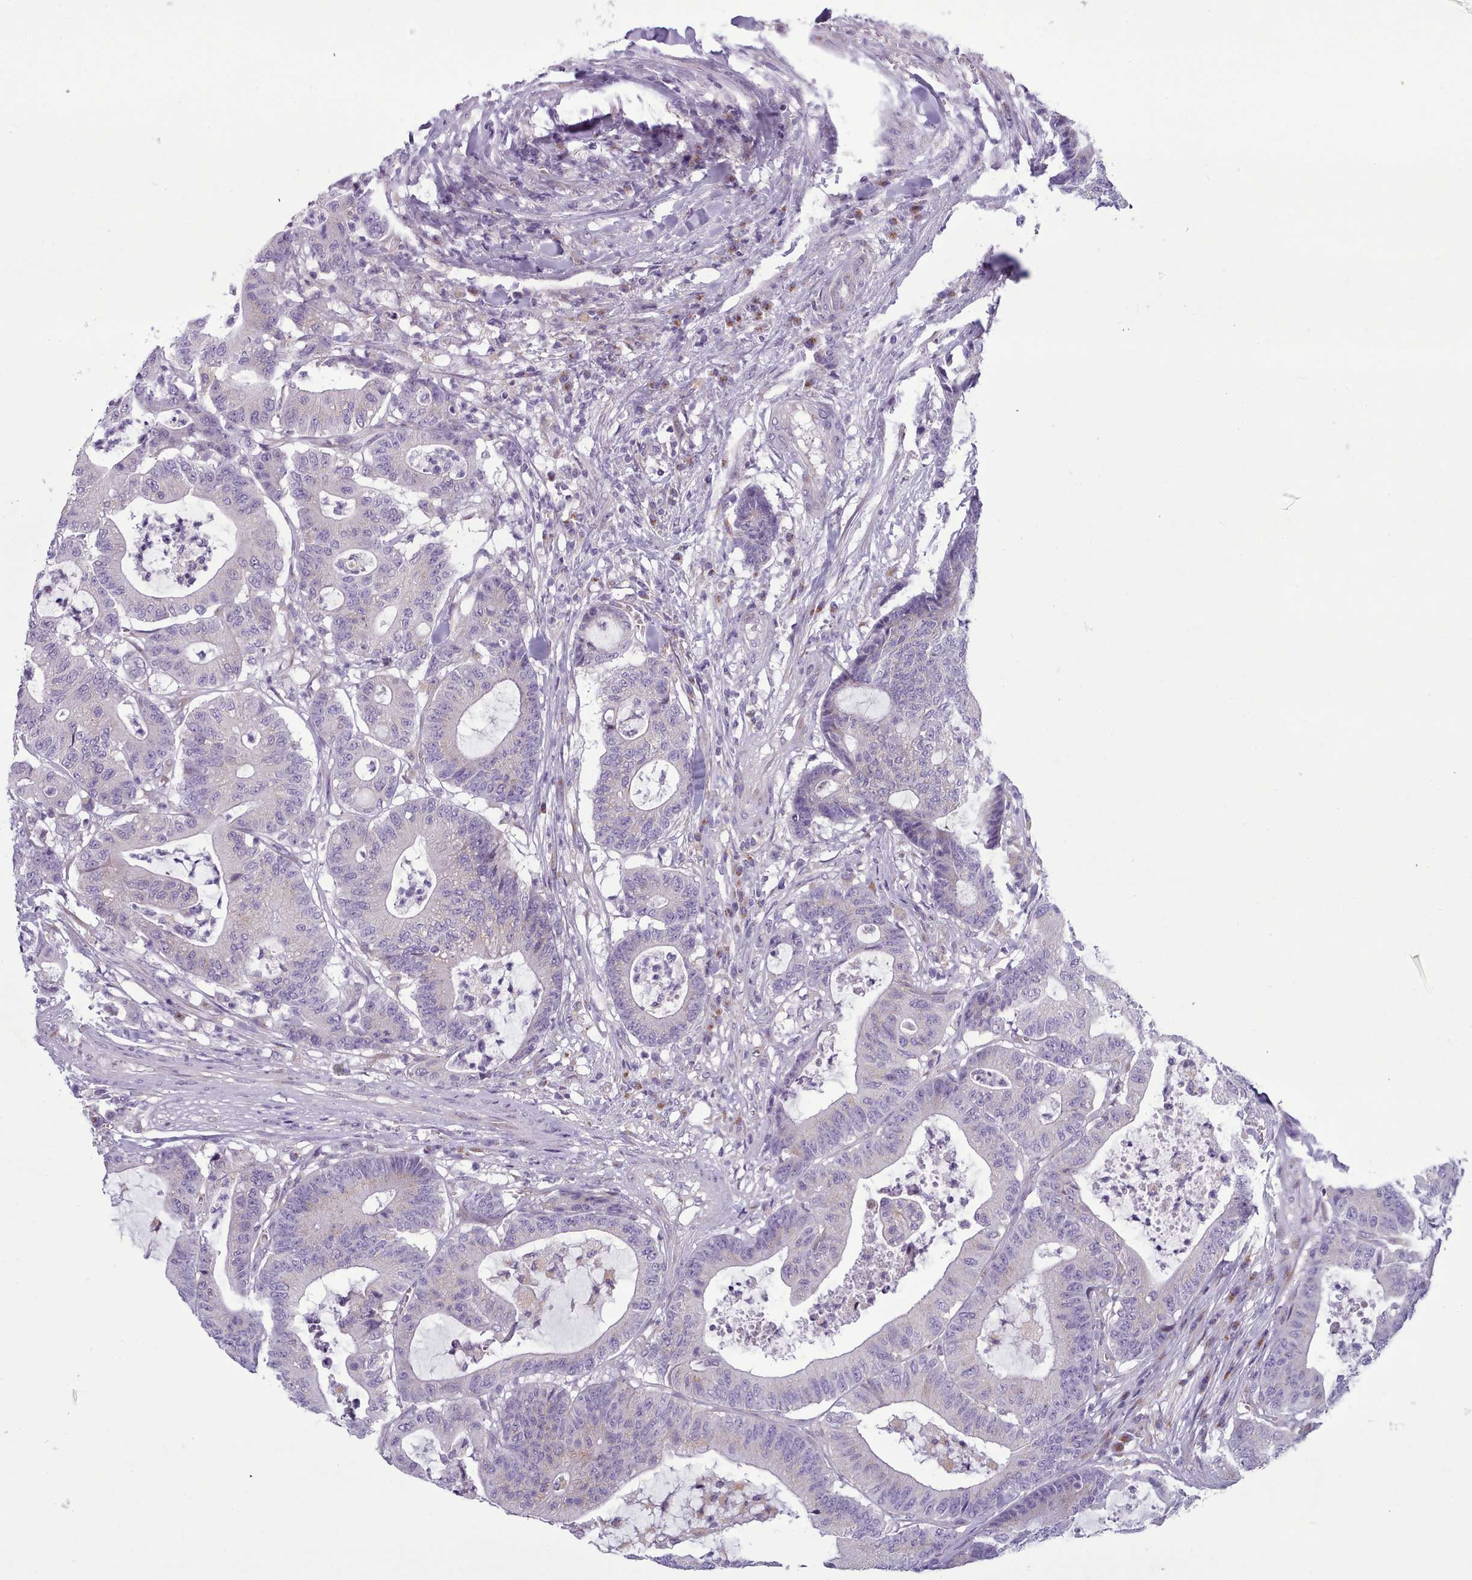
{"staining": {"intensity": "negative", "quantity": "none", "location": "none"}, "tissue": "colorectal cancer", "cell_type": "Tumor cells", "image_type": "cancer", "snomed": [{"axis": "morphology", "description": "Adenocarcinoma, NOS"}, {"axis": "topography", "description": "Colon"}], "caption": "IHC photomicrograph of neoplastic tissue: adenocarcinoma (colorectal) stained with DAB demonstrates no significant protein staining in tumor cells. (DAB (3,3'-diaminobenzidine) IHC visualized using brightfield microscopy, high magnification).", "gene": "MYRFL", "patient": {"sex": "female", "age": 84}}